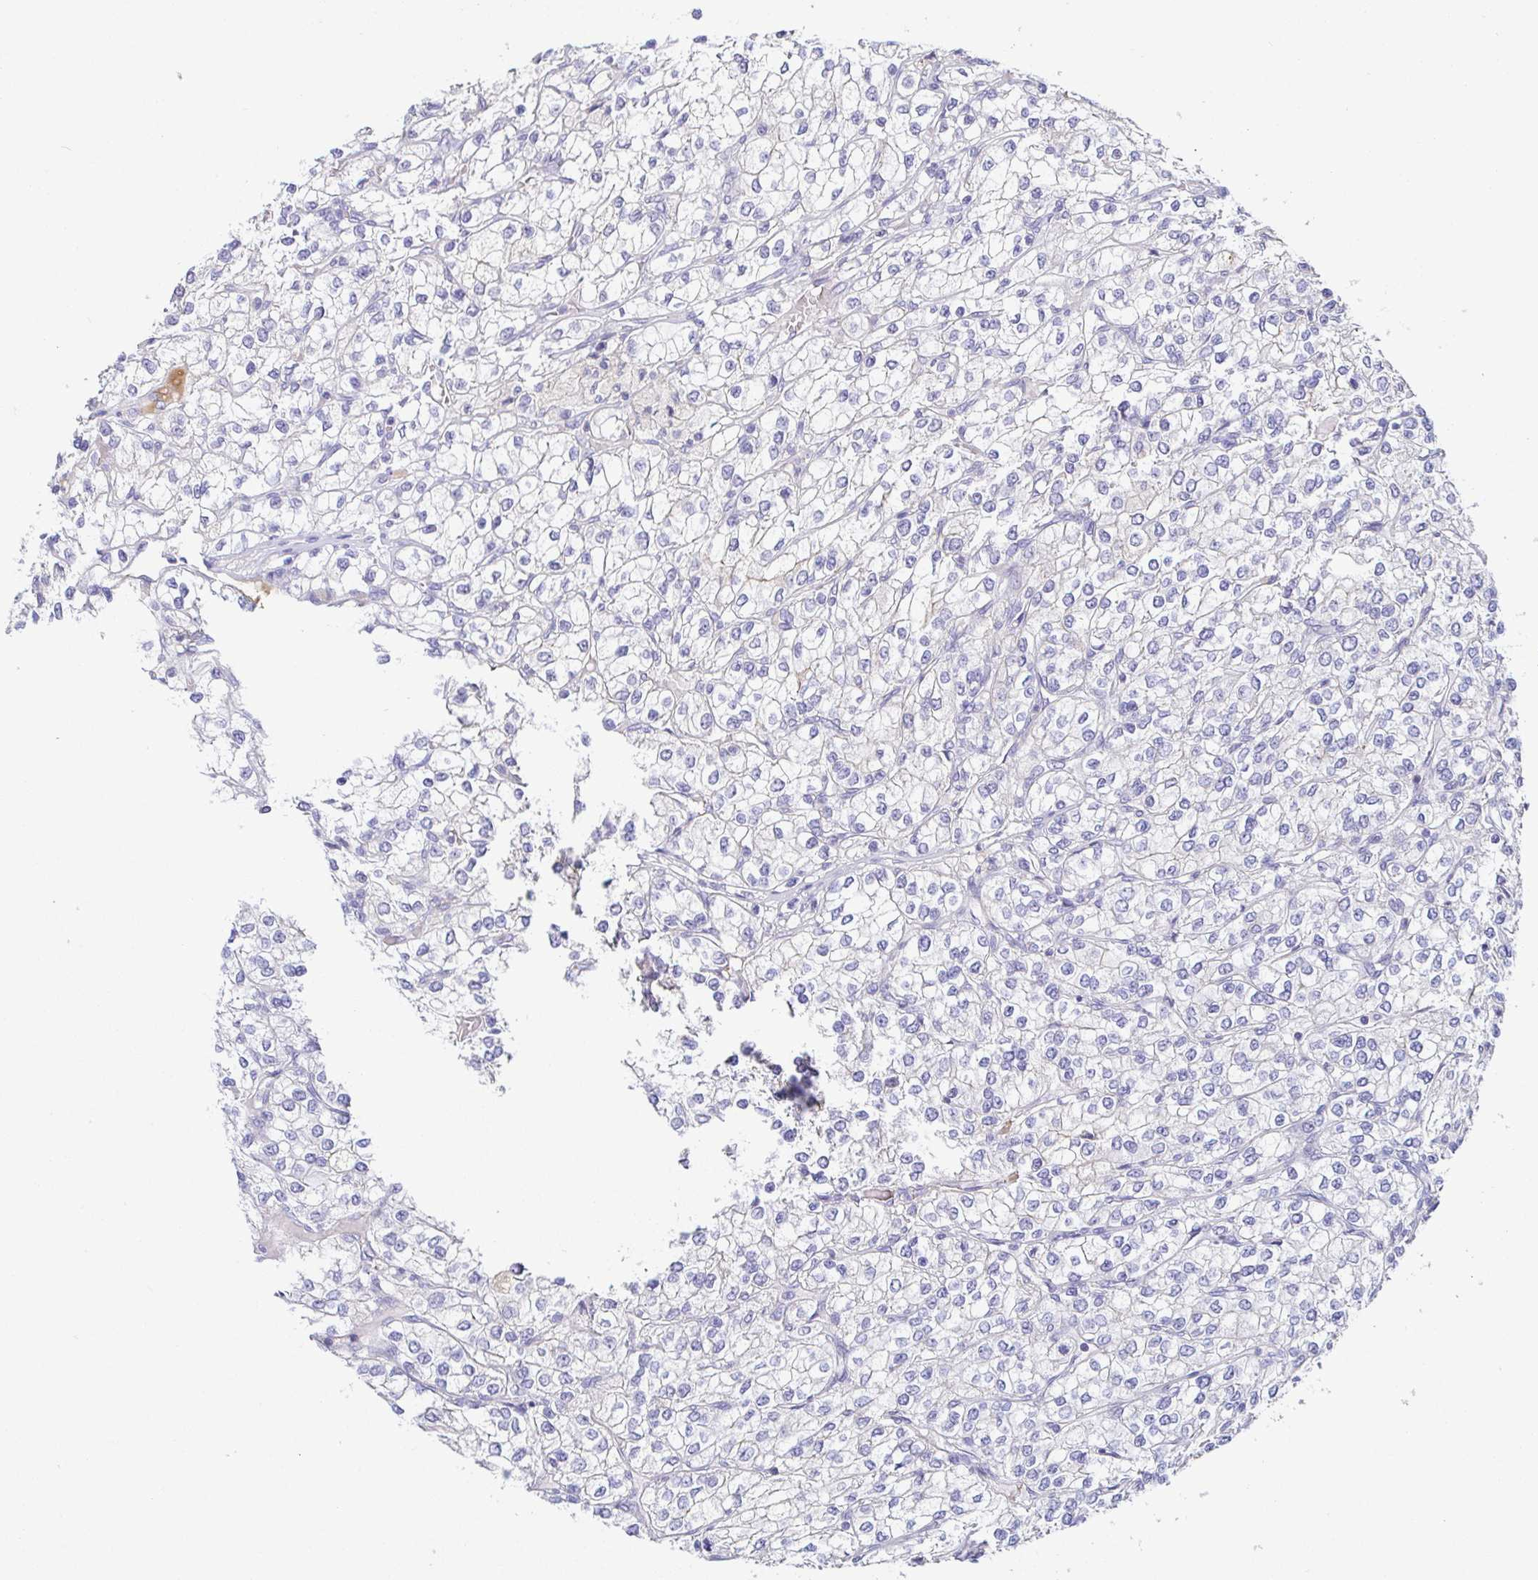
{"staining": {"intensity": "negative", "quantity": "none", "location": "none"}, "tissue": "renal cancer", "cell_type": "Tumor cells", "image_type": "cancer", "snomed": [{"axis": "morphology", "description": "Adenocarcinoma, NOS"}, {"axis": "topography", "description": "Kidney"}], "caption": "Immunohistochemistry micrograph of neoplastic tissue: human renal cancer stained with DAB (3,3'-diaminobenzidine) exhibits no significant protein expression in tumor cells.", "gene": "SAA4", "patient": {"sex": "male", "age": 80}}